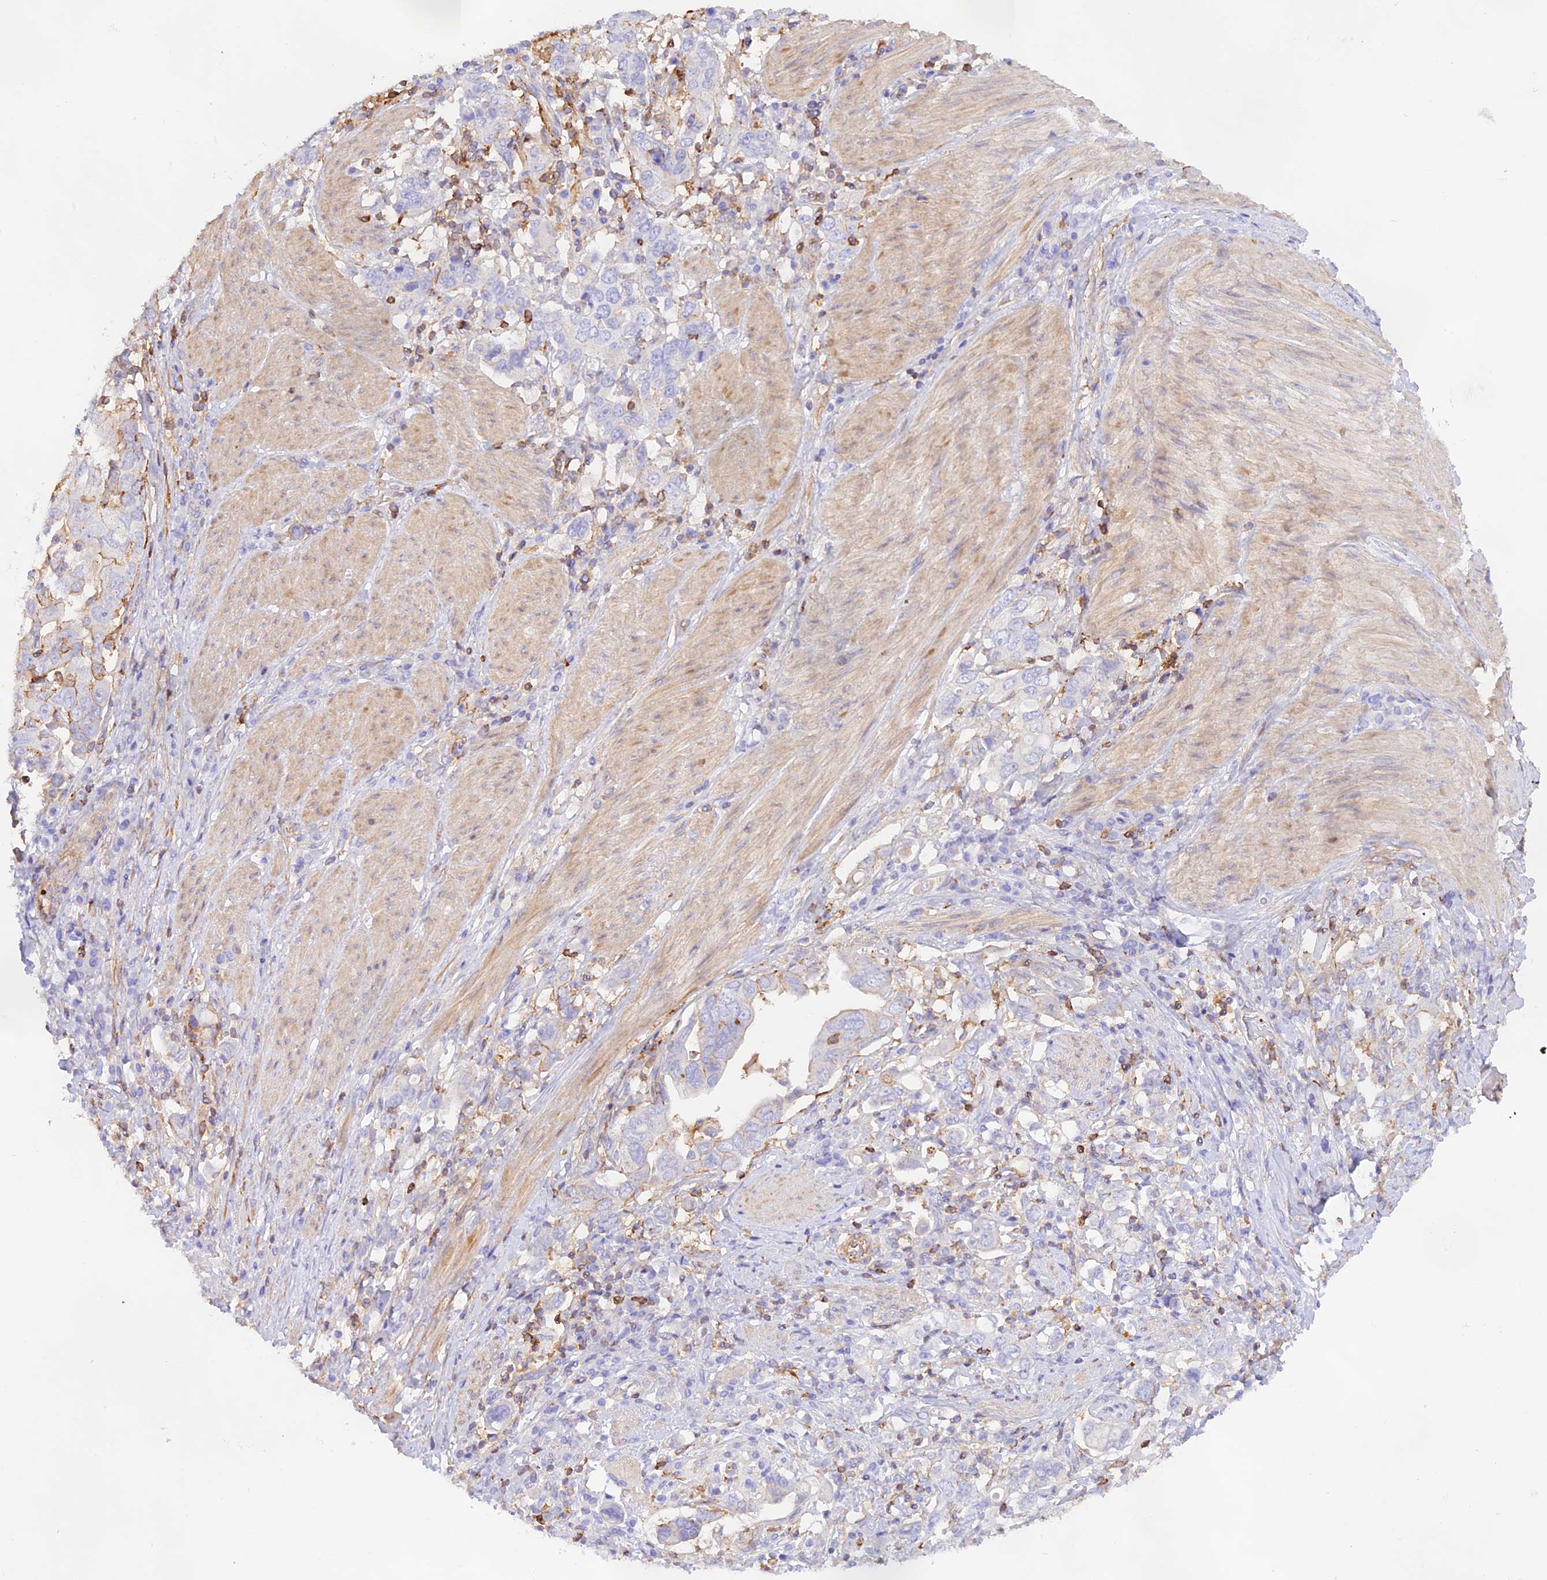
{"staining": {"intensity": "negative", "quantity": "none", "location": "none"}, "tissue": "stomach cancer", "cell_type": "Tumor cells", "image_type": "cancer", "snomed": [{"axis": "morphology", "description": "Adenocarcinoma, NOS"}, {"axis": "topography", "description": "Stomach, upper"}, {"axis": "topography", "description": "Stomach"}], "caption": "Histopathology image shows no protein positivity in tumor cells of stomach adenocarcinoma tissue.", "gene": "DENND1C", "patient": {"sex": "male", "age": 62}}